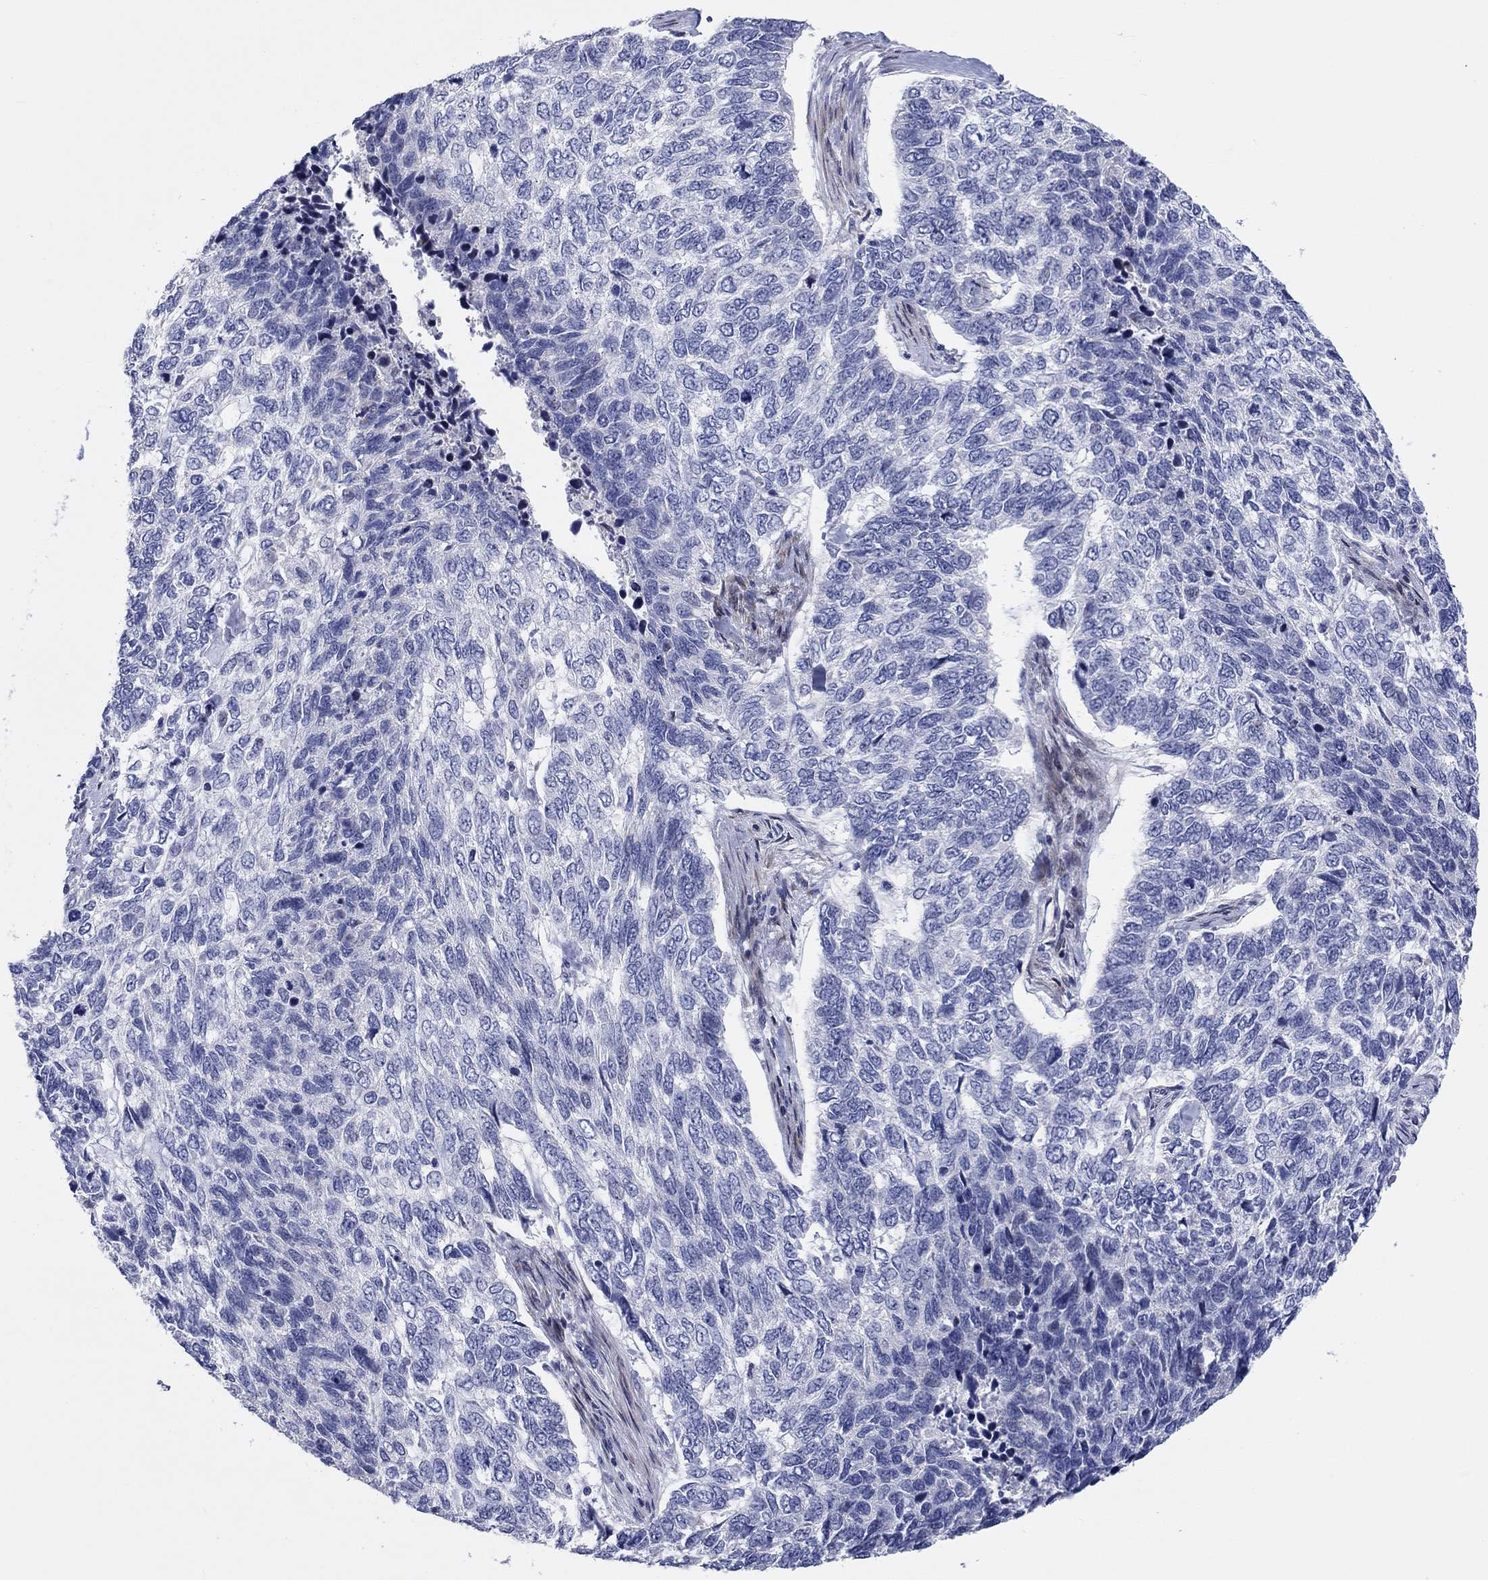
{"staining": {"intensity": "negative", "quantity": "none", "location": "none"}, "tissue": "skin cancer", "cell_type": "Tumor cells", "image_type": "cancer", "snomed": [{"axis": "morphology", "description": "Basal cell carcinoma"}, {"axis": "topography", "description": "Skin"}], "caption": "Tumor cells are negative for protein expression in human basal cell carcinoma (skin). The staining was performed using DAB to visualize the protein expression in brown, while the nuclei were stained in blue with hematoxylin (Magnification: 20x).", "gene": "ARHGAP36", "patient": {"sex": "female", "age": 65}}